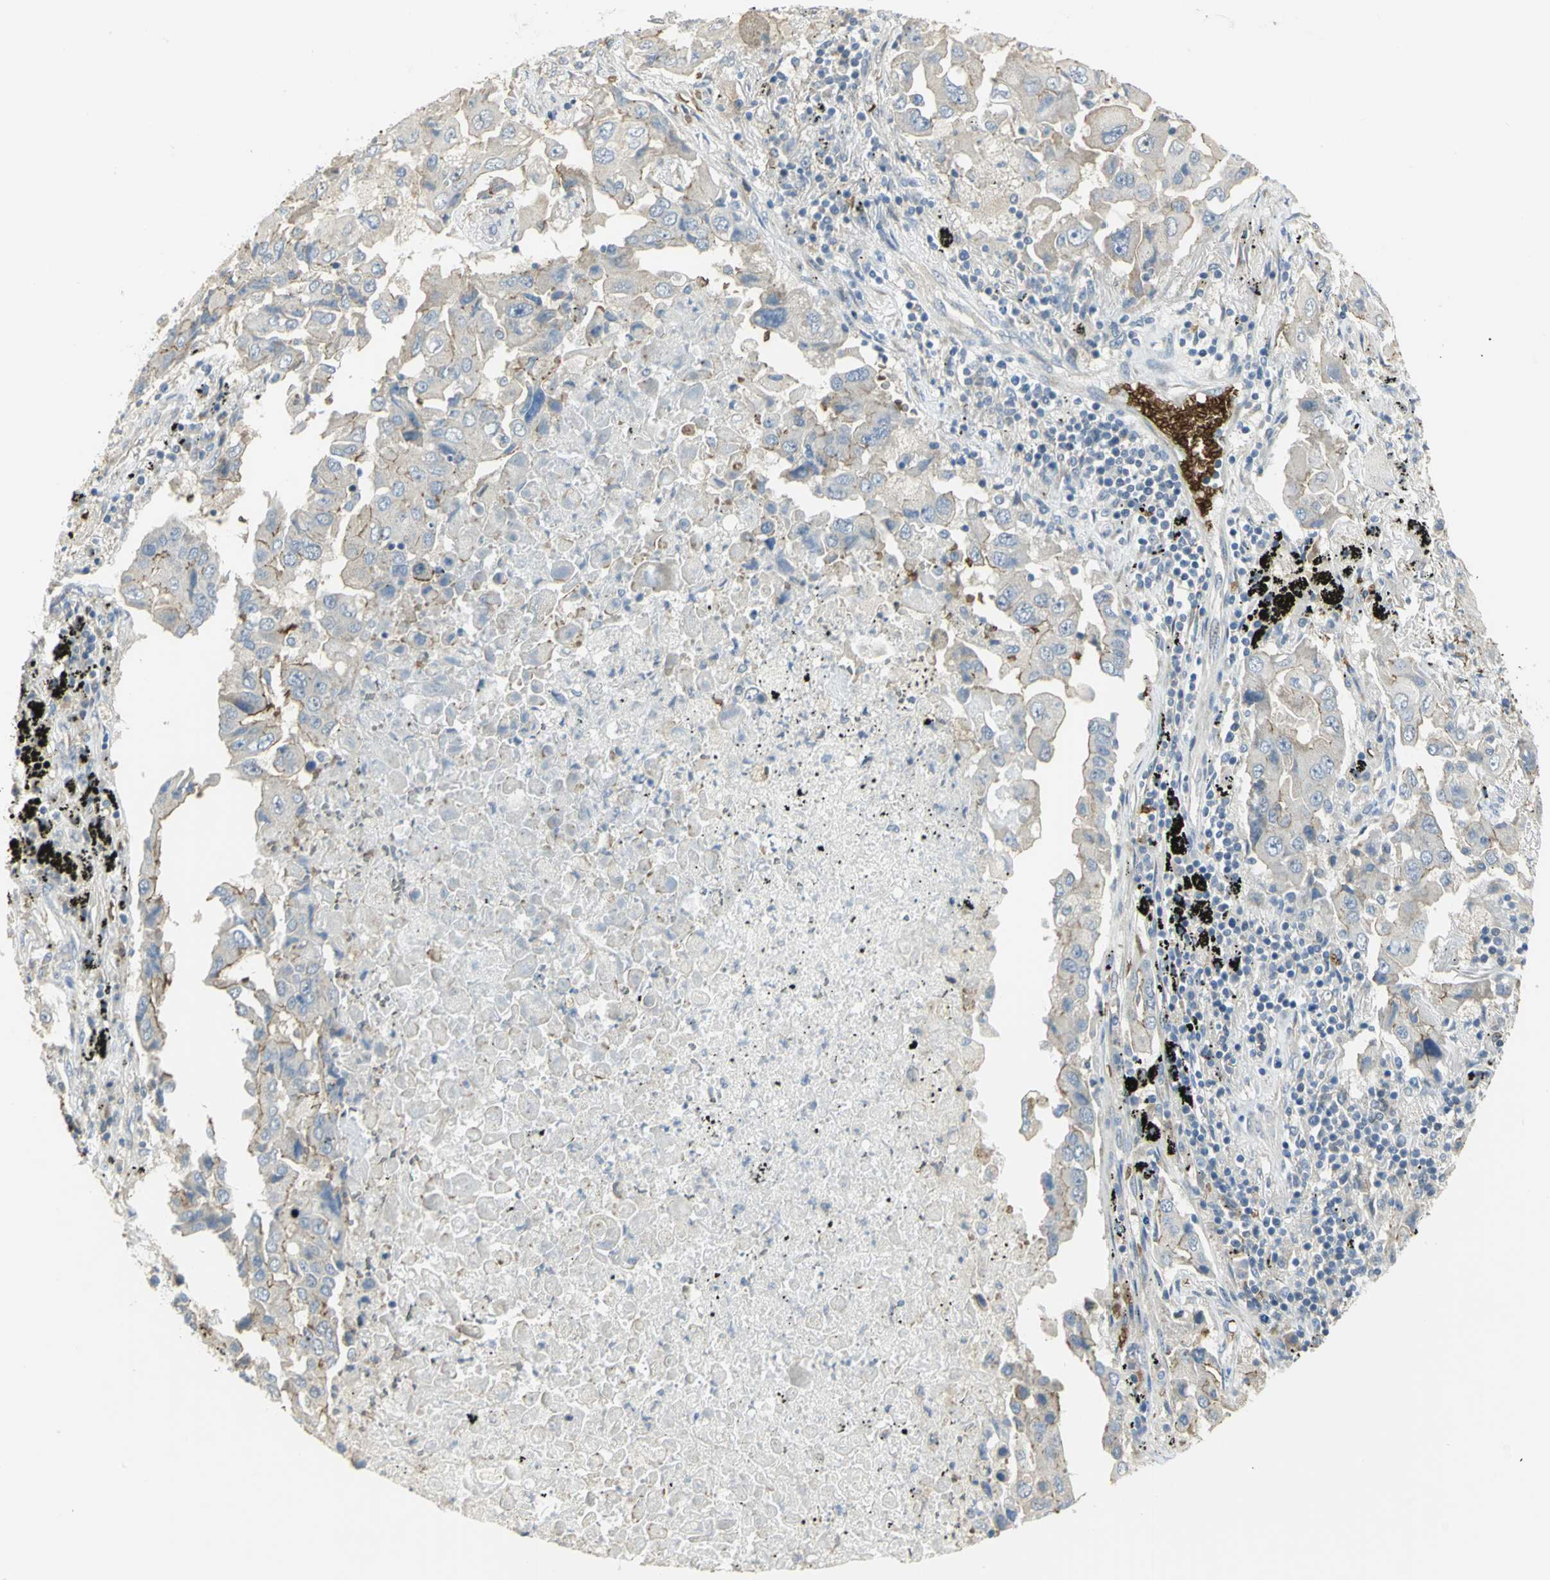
{"staining": {"intensity": "negative", "quantity": "none", "location": "none"}, "tissue": "lung cancer", "cell_type": "Tumor cells", "image_type": "cancer", "snomed": [{"axis": "morphology", "description": "Adenocarcinoma, NOS"}, {"axis": "topography", "description": "Lung"}], "caption": "Photomicrograph shows no significant protein expression in tumor cells of lung cancer. (DAB (3,3'-diaminobenzidine) IHC, high magnification).", "gene": "ANK1", "patient": {"sex": "female", "age": 65}}